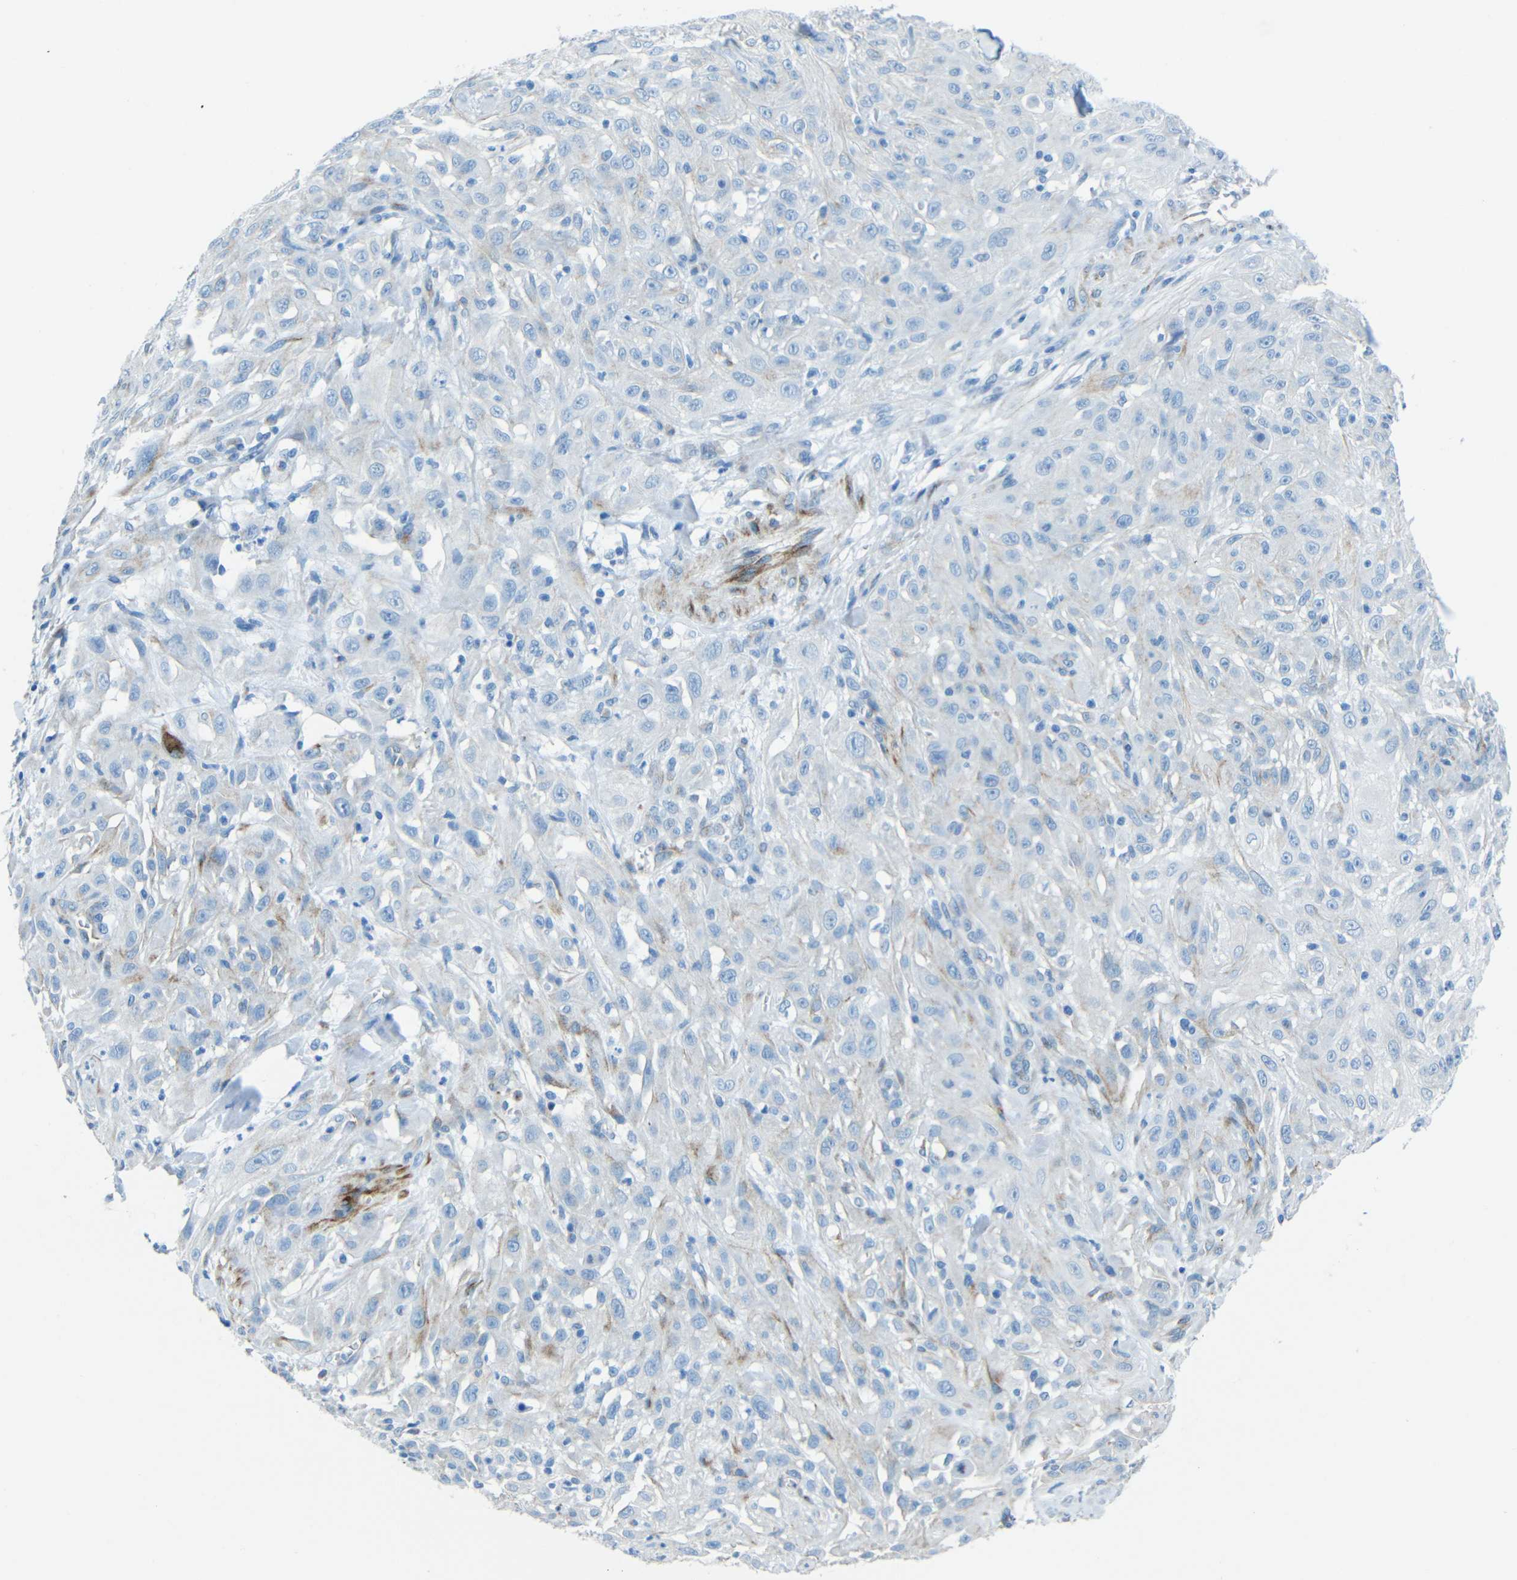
{"staining": {"intensity": "weak", "quantity": "<25%", "location": "cytoplasmic/membranous"}, "tissue": "skin cancer", "cell_type": "Tumor cells", "image_type": "cancer", "snomed": [{"axis": "morphology", "description": "Squamous cell carcinoma, NOS"}, {"axis": "topography", "description": "Skin"}], "caption": "IHC of human skin cancer displays no expression in tumor cells.", "gene": "TUBB4B", "patient": {"sex": "male", "age": 75}}